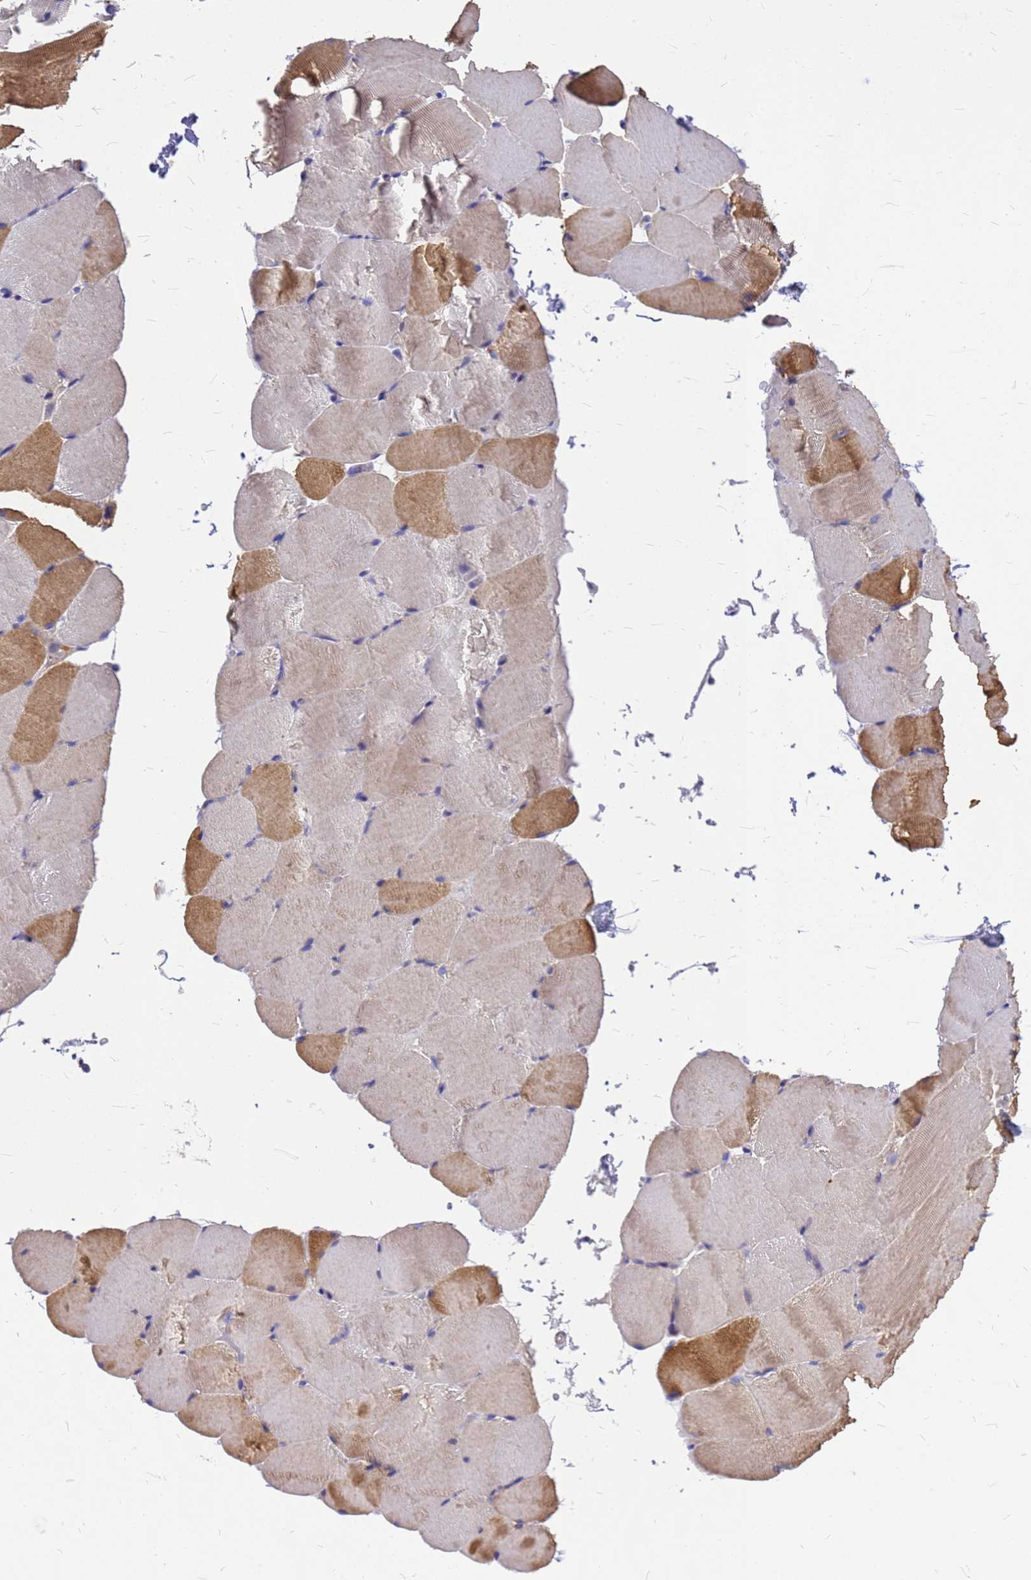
{"staining": {"intensity": "moderate", "quantity": "<25%", "location": "cytoplasmic/membranous"}, "tissue": "skeletal muscle", "cell_type": "Myocytes", "image_type": "normal", "snomed": [{"axis": "morphology", "description": "Normal tissue, NOS"}, {"axis": "topography", "description": "Skeletal muscle"}, {"axis": "topography", "description": "Parathyroid gland"}], "caption": "Immunohistochemistry (IHC) histopathology image of unremarkable skeletal muscle stained for a protein (brown), which reveals low levels of moderate cytoplasmic/membranous expression in approximately <25% of myocytes.", "gene": "FBXW5", "patient": {"sex": "female", "age": 37}}